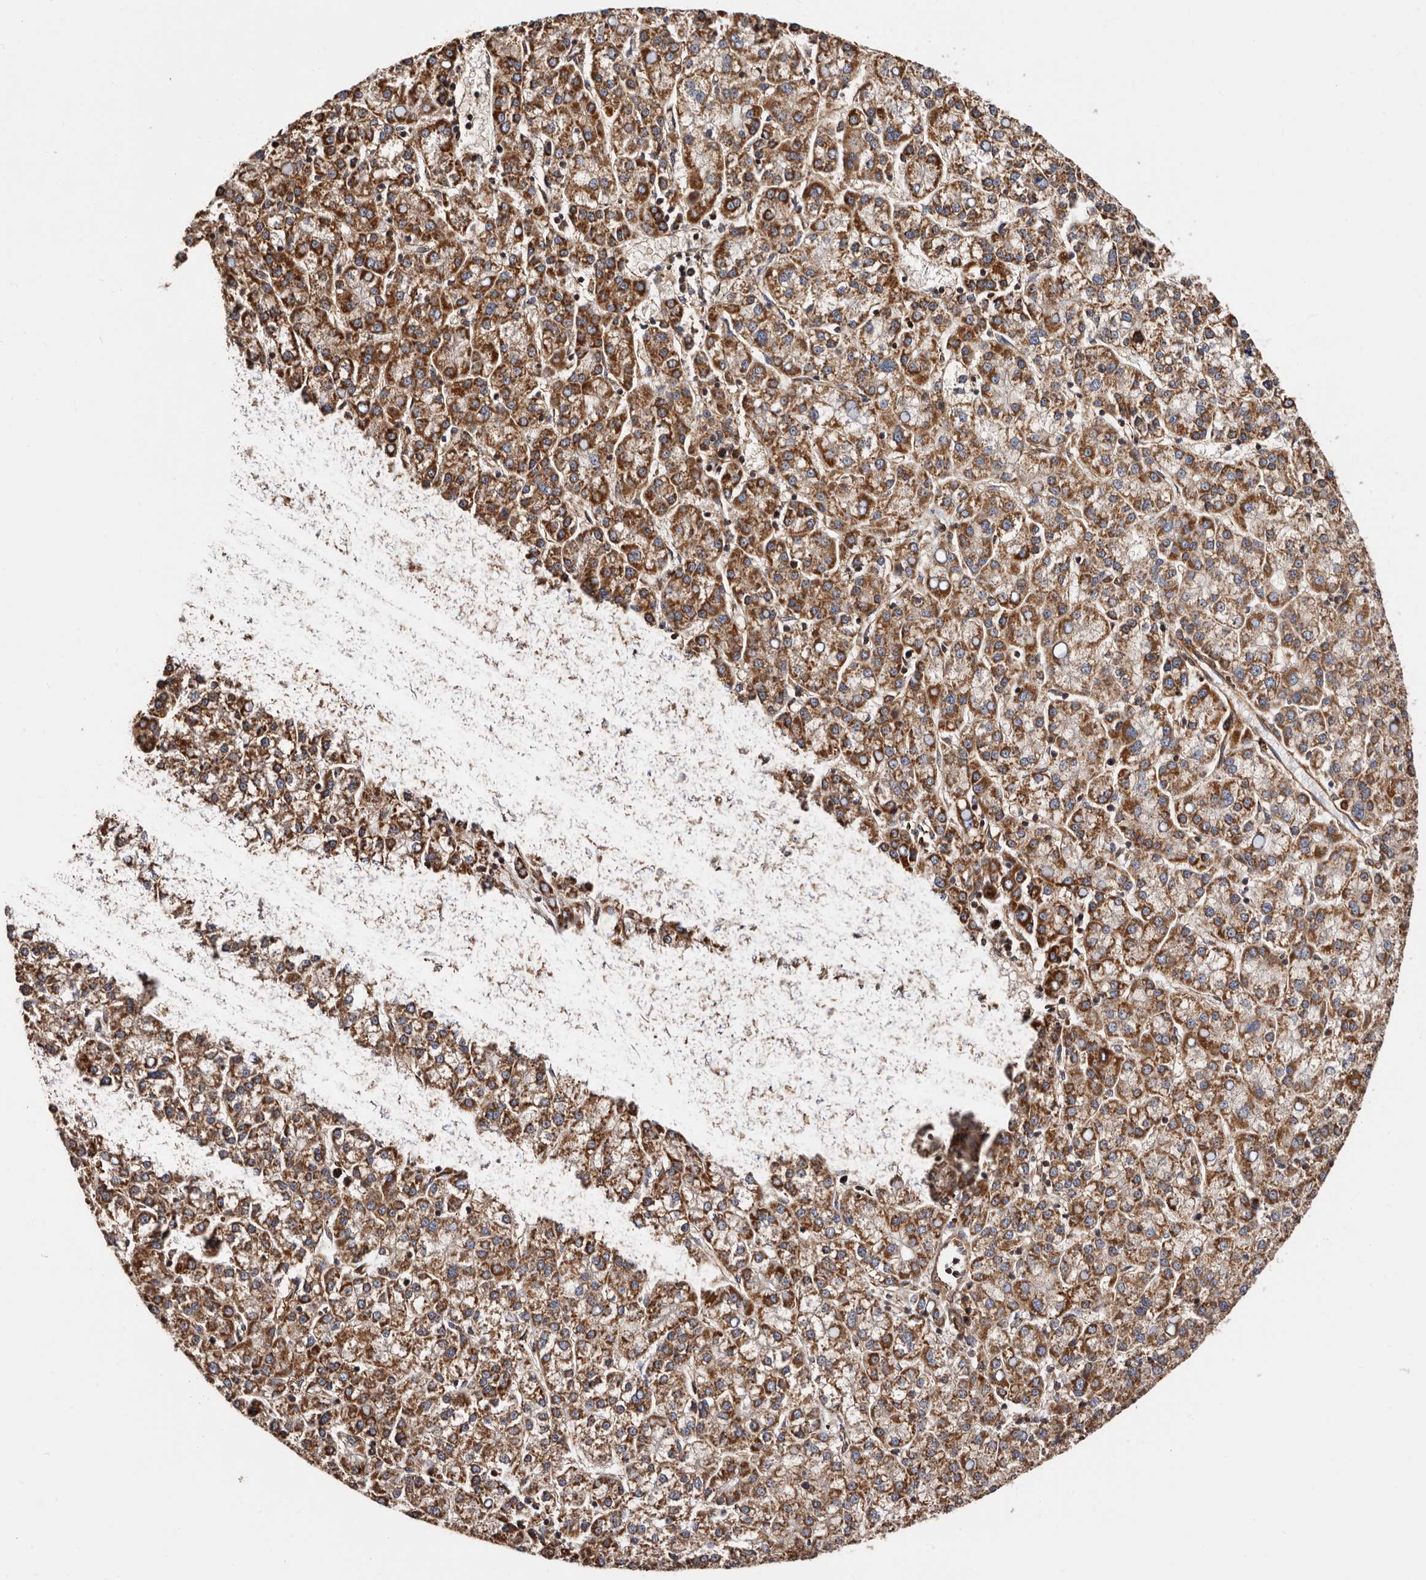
{"staining": {"intensity": "strong", "quantity": ">75%", "location": "cytoplasmic/membranous"}, "tissue": "liver cancer", "cell_type": "Tumor cells", "image_type": "cancer", "snomed": [{"axis": "morphology", "description": "Carcinoma, Hepatocellular, NOS"}, {"axis": "topography", "description": "Liver"}], "caption": "Protein staining of hepatocellular carcinoma (liver) tissue displays strong cytoplasmic/membranous staining in approximately >75% of tumor cells.", "gene": "COQ8B", "patient": {"sex": "female", "age": 58}}